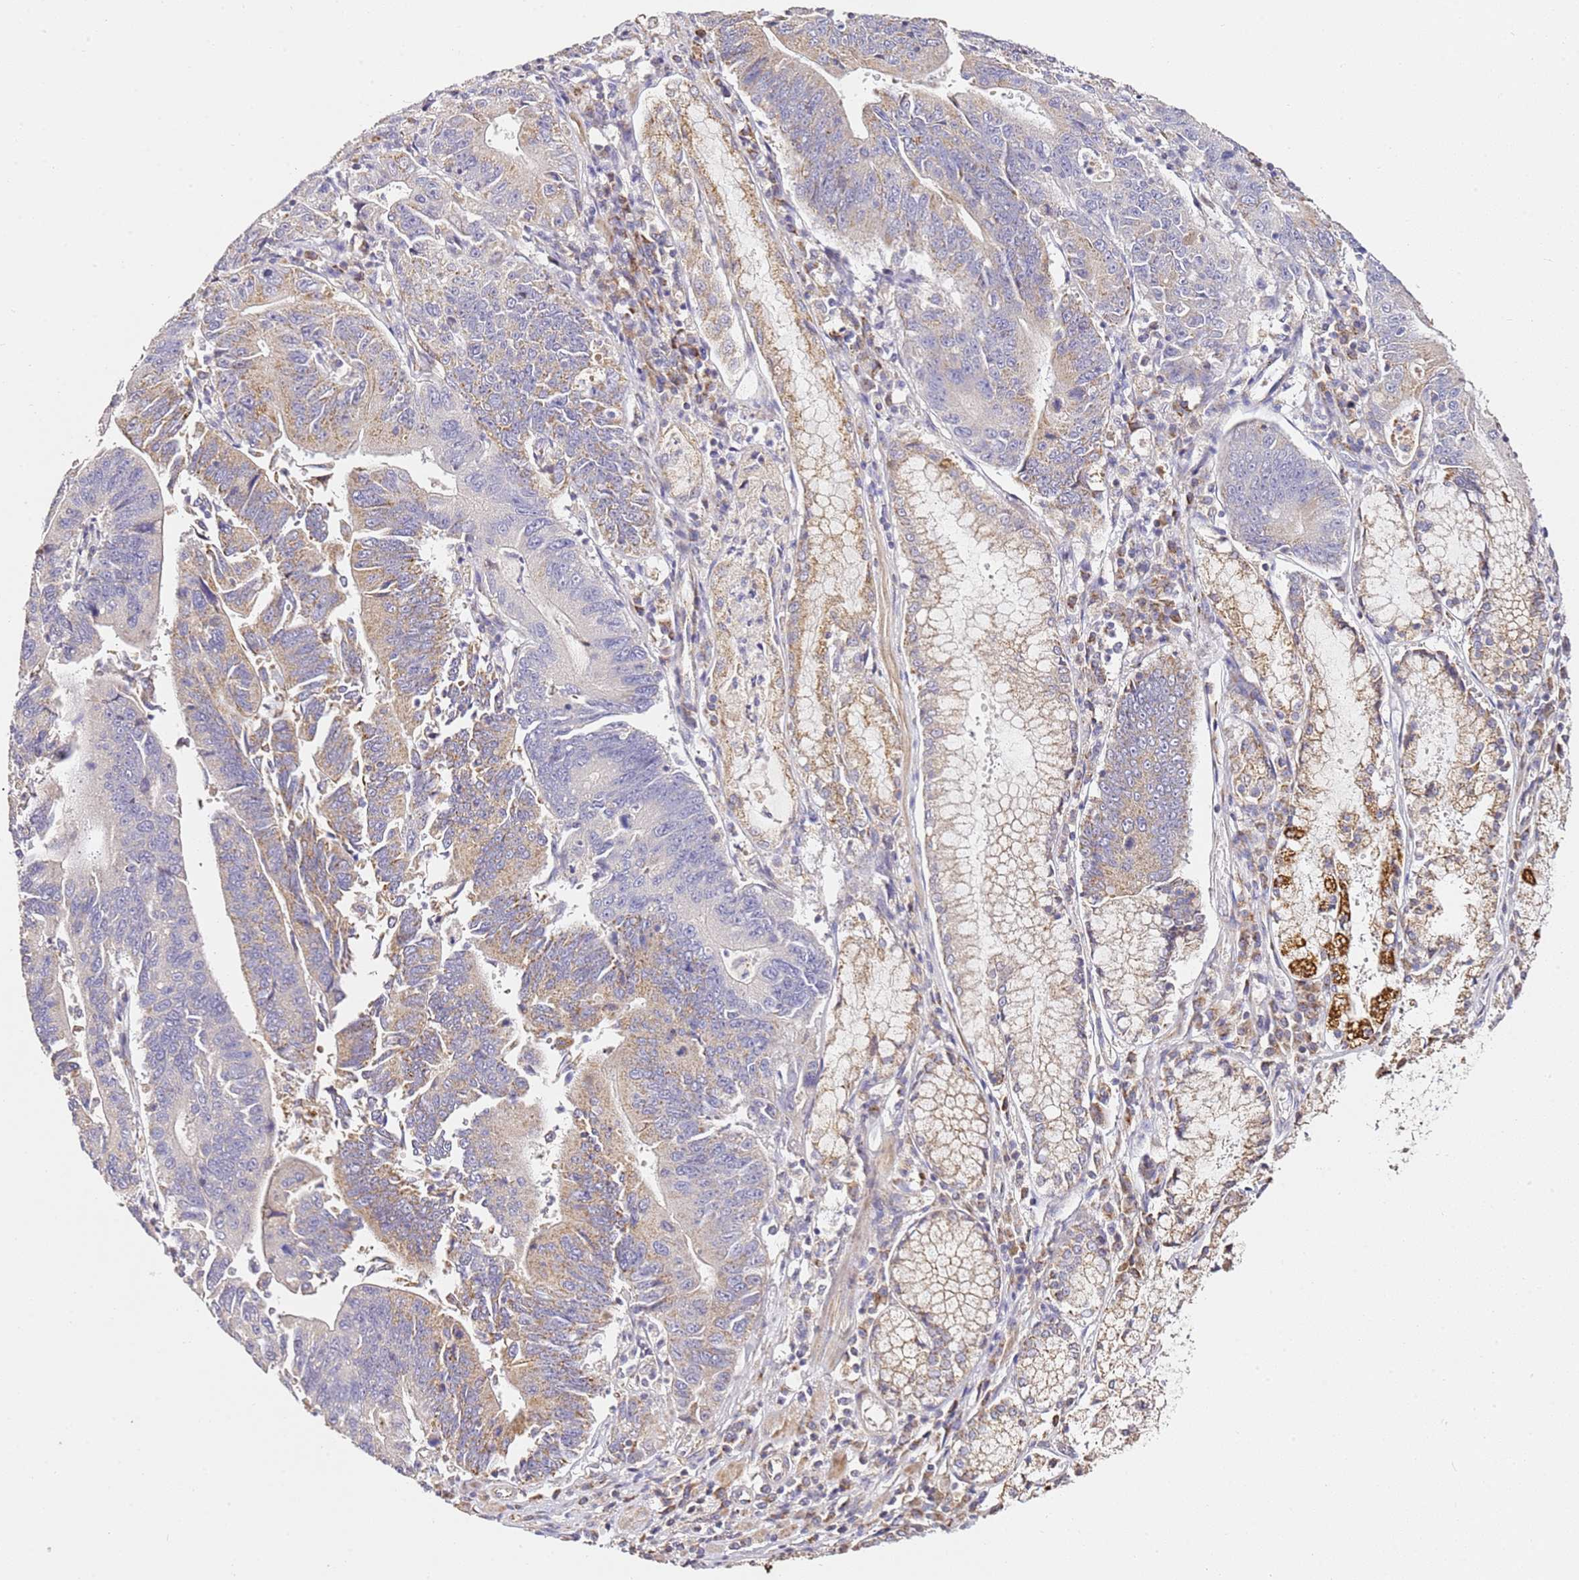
{"staining": {"intensity": "weak", "quantity": "25%-75%", "location": "cytoplasmic/membranous"}, "tissue": "stomach cancer", "cell_type": "Tumor cells", "image_type": "cancer", "snomed": [{"axis": "morphology", "description": "Adenocarcinoma, NOS"}, {"axis": "topography", "description": "Stomach"}], "caption": "An image of adenocarcinoma (stomach) stained for a protein displays weak cytoplasmic/membranous brown staining in tumor cells.", "gene": "OR2B11", "patient": {"sex": "male", "age": 59}}